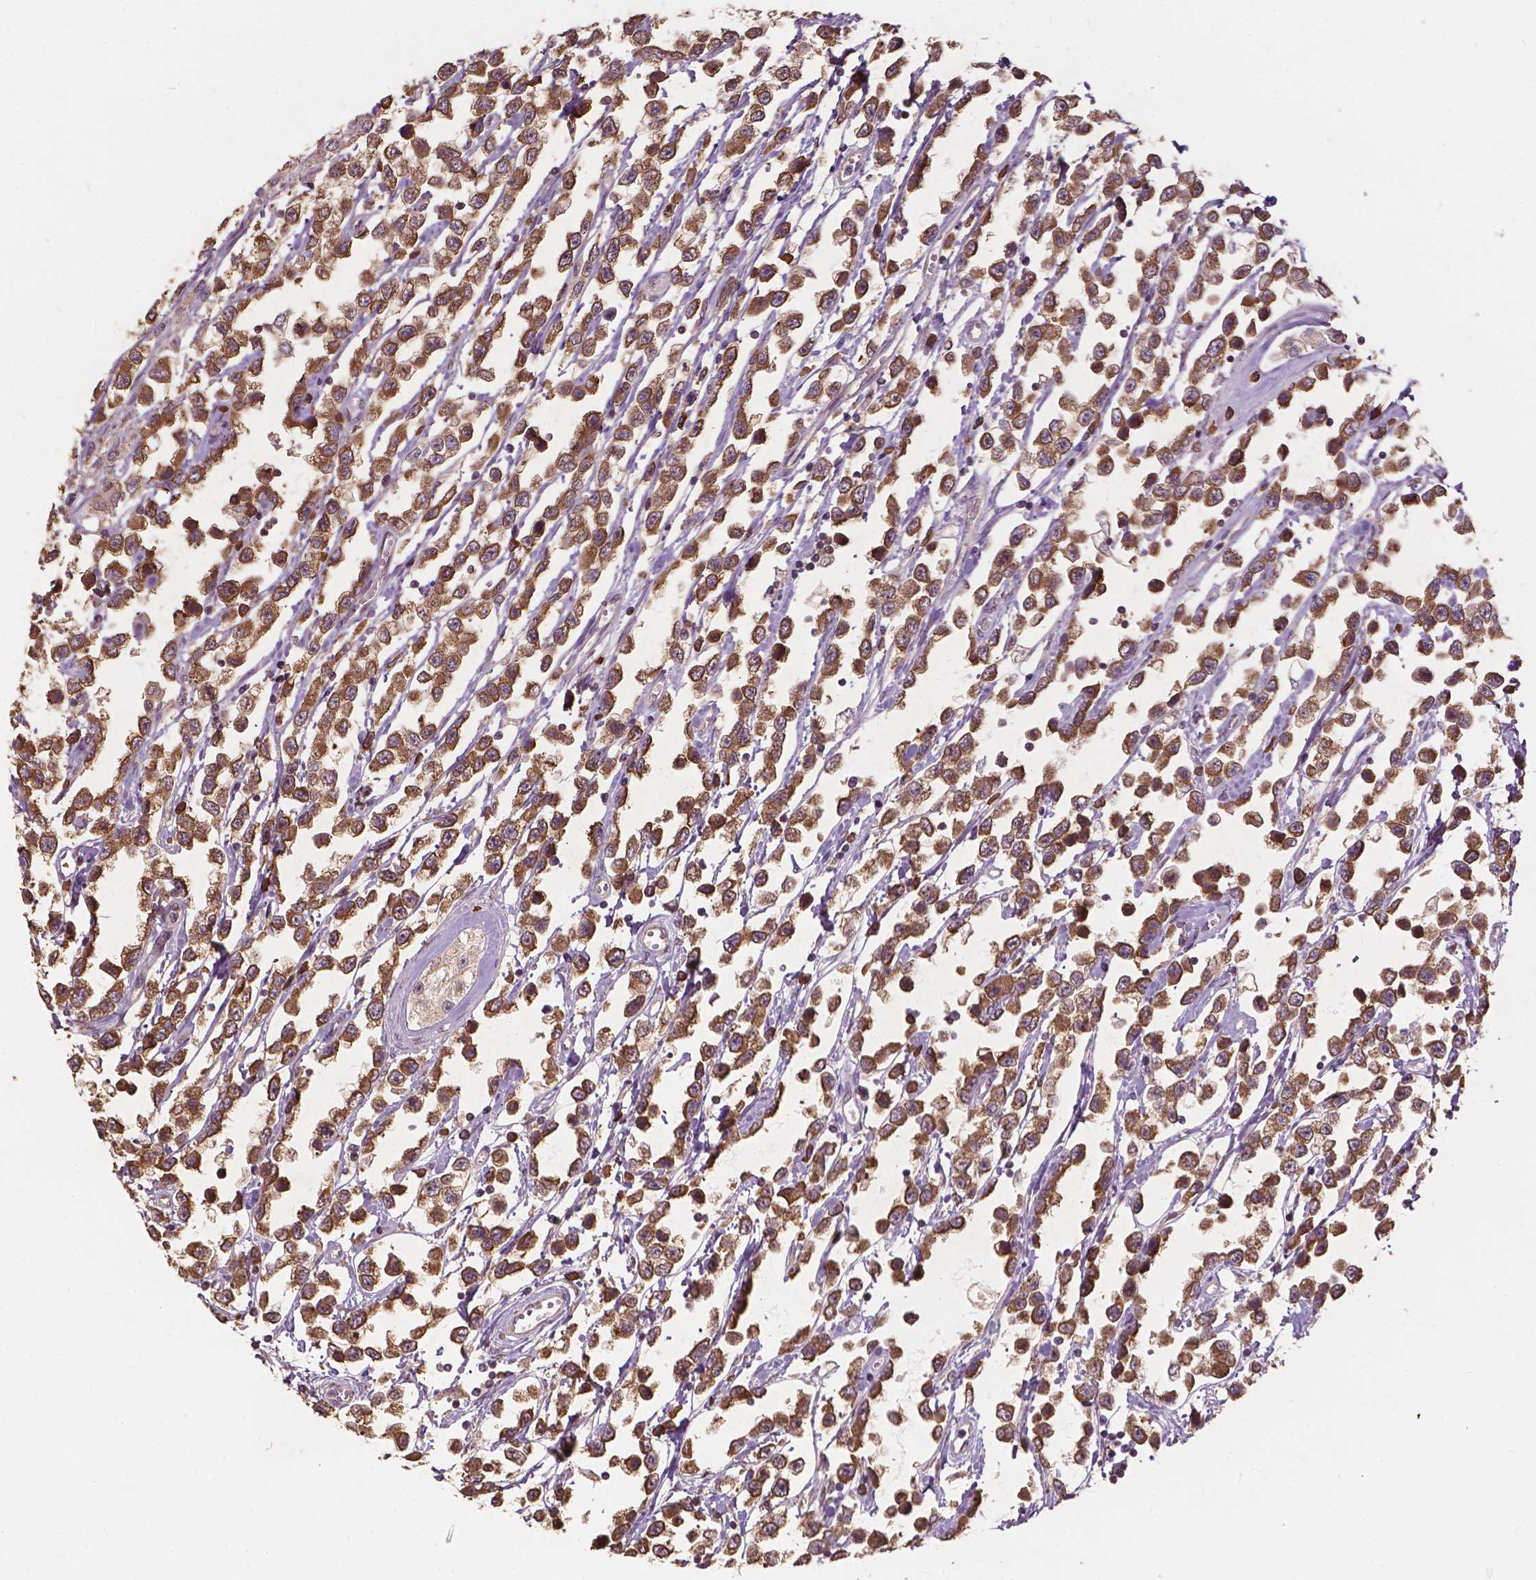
{"staining": {"intensity": "strong", "quantity": ">75%", "location": "cytoplasmic/membranous"}, "tissue": "testis cancer", "cell_type": "Tumor cells", "image_type": "cancer", "snomed": [{"axis": "morphology", "description": "Seminoma, NOS"}, {"axis": "topography", "description": "Testis"}], "caption": "Testis cancer (seminoma) stained with a protein marker reveals strong staining in tumor cells.", "gene": "G3BP1", "patient": {"sex": "male", "age": 34}}